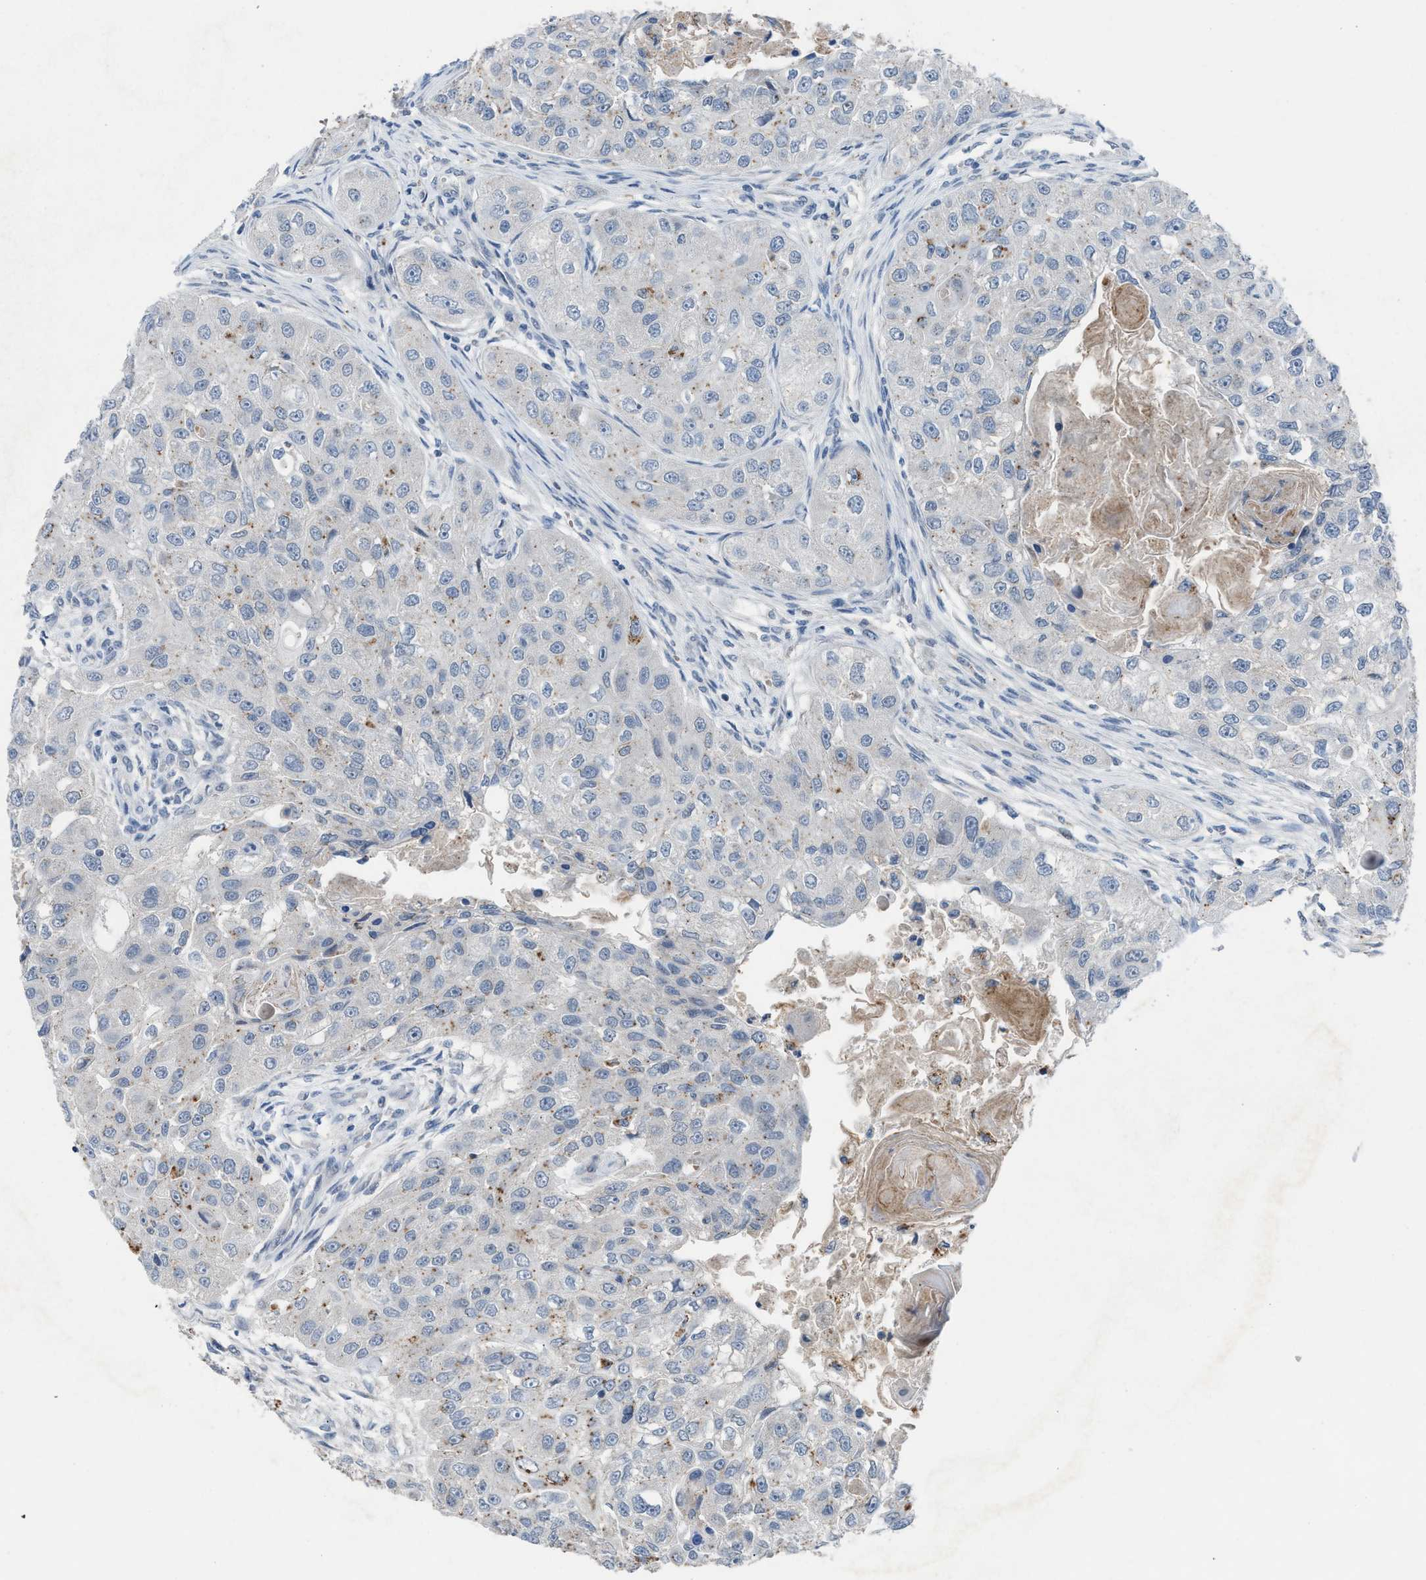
{"staining": {"intensity": "weak", "quantity": "<25%", "location": "cytoplasmic/membranous"}, "tissue": "head and neck cancer", "cell_type": "Tumor cells", "image_type": "cancer", "snomed": [{"axis": "morphology", "description": "Normal tissue, NOS"}, {"axis": "morphology", "description": "Squamous cell carcinoma, NOS"}, {"axis": "topography", "description": "Skeletal muscle"}, {"axis": "topography", "description": "Head-Neck"}], "caption": "Photomicrograph shows no protein staining in tumor cells of head and neck squamous cell carcinoma tissue.", "gene": "SLC5A5", "patient": {"sex": "male", "age": 51}}